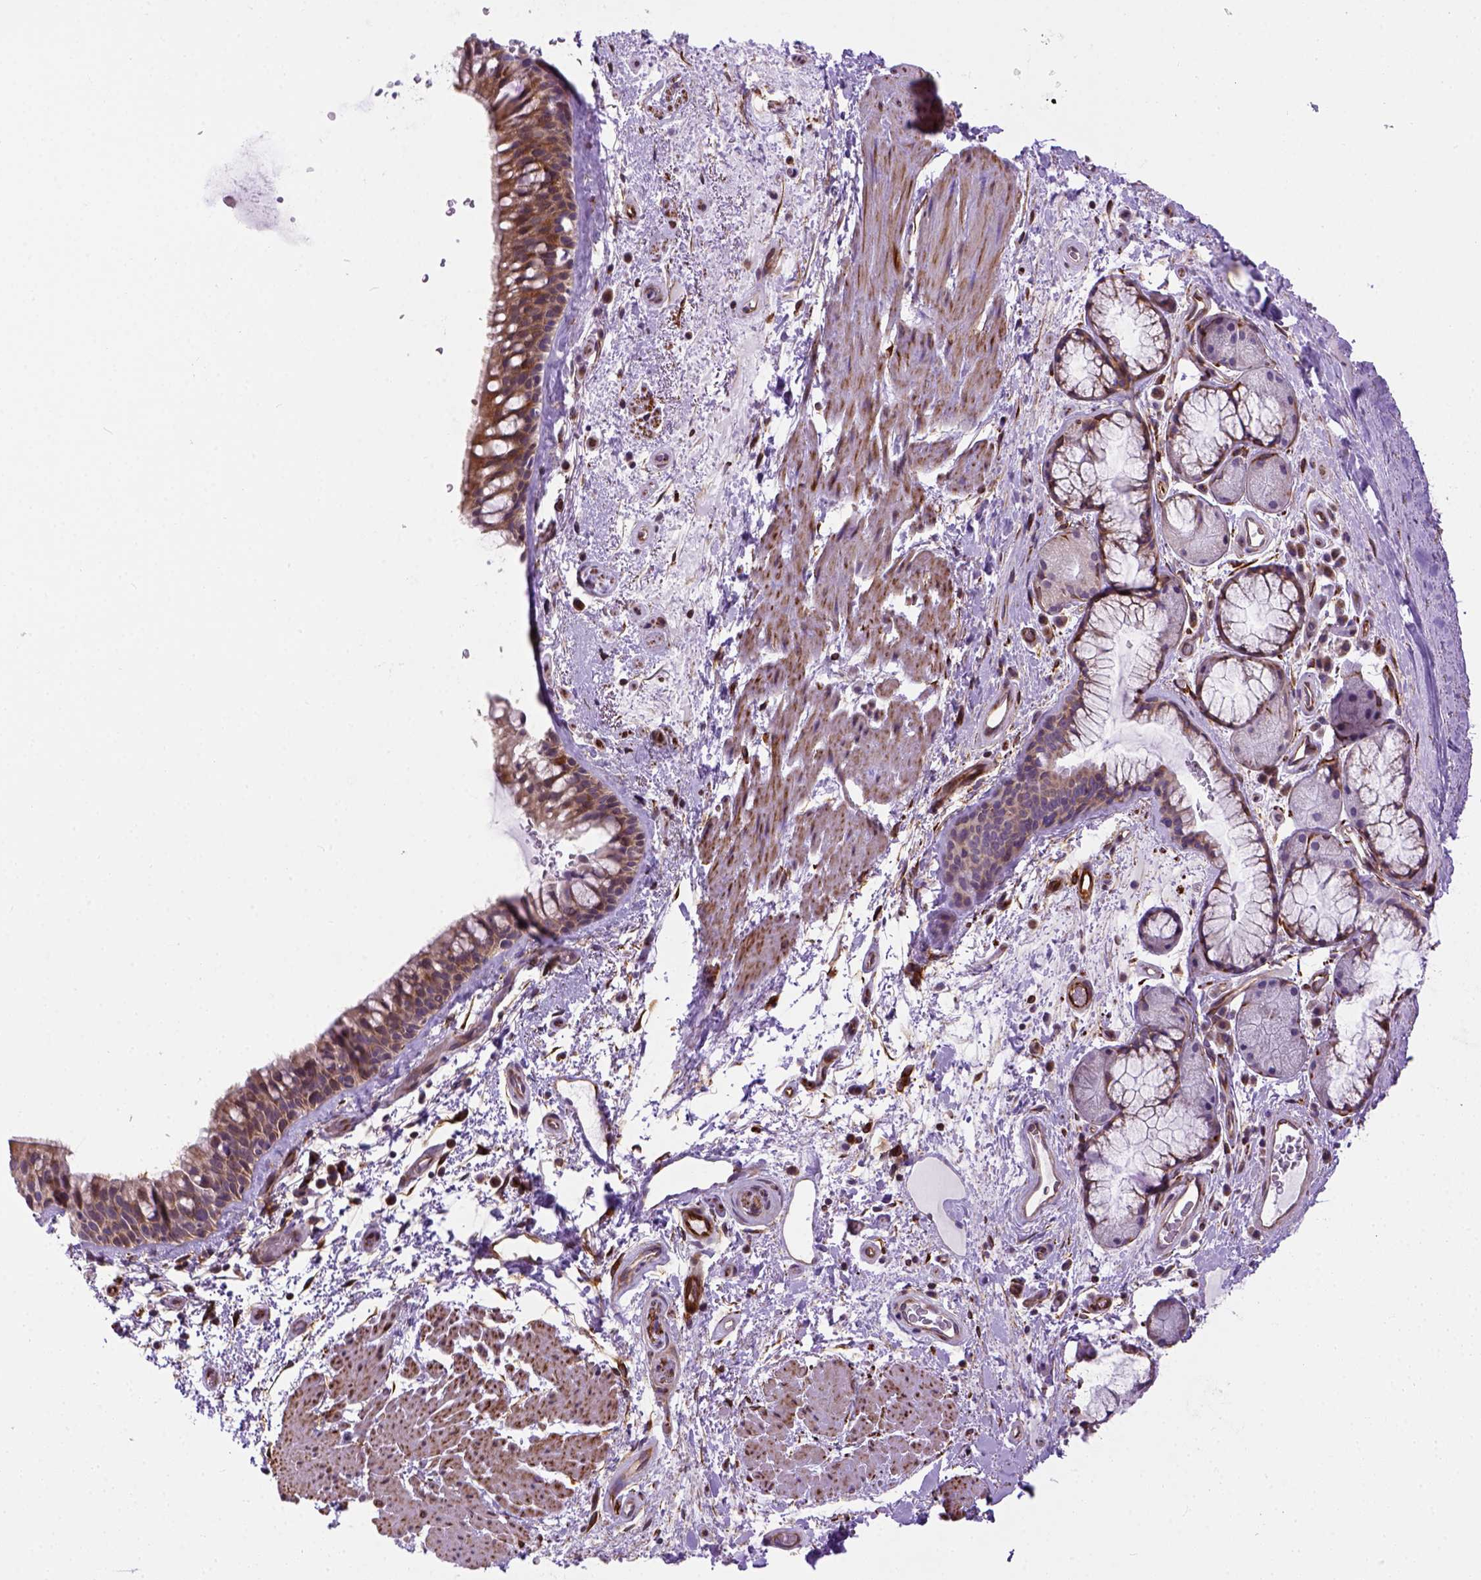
{"staining": {"intensity": "moderate", "quantity": "25%-75%", "location": "cytoplasmic/membranous"}, "tissue": "bronchus", "cell_type": "Respiratory epithelial cells", "image_type": "normal", "snomed": [{"axis": "morphology", "description": "Normal tissue, NOS"}, {"axis": "topography", "description": "Bronchus"}], "caption": "IHC (DAB (3,3'-diaminobenzidine)) staining of unremarkable human bronchus shows moderate cytoplasmic/membranous protein staining in approximately 25%-75% of respiratory epithelial cells.", "gene": "KAZN", "patient": {"sex": "male", "age": 48}}